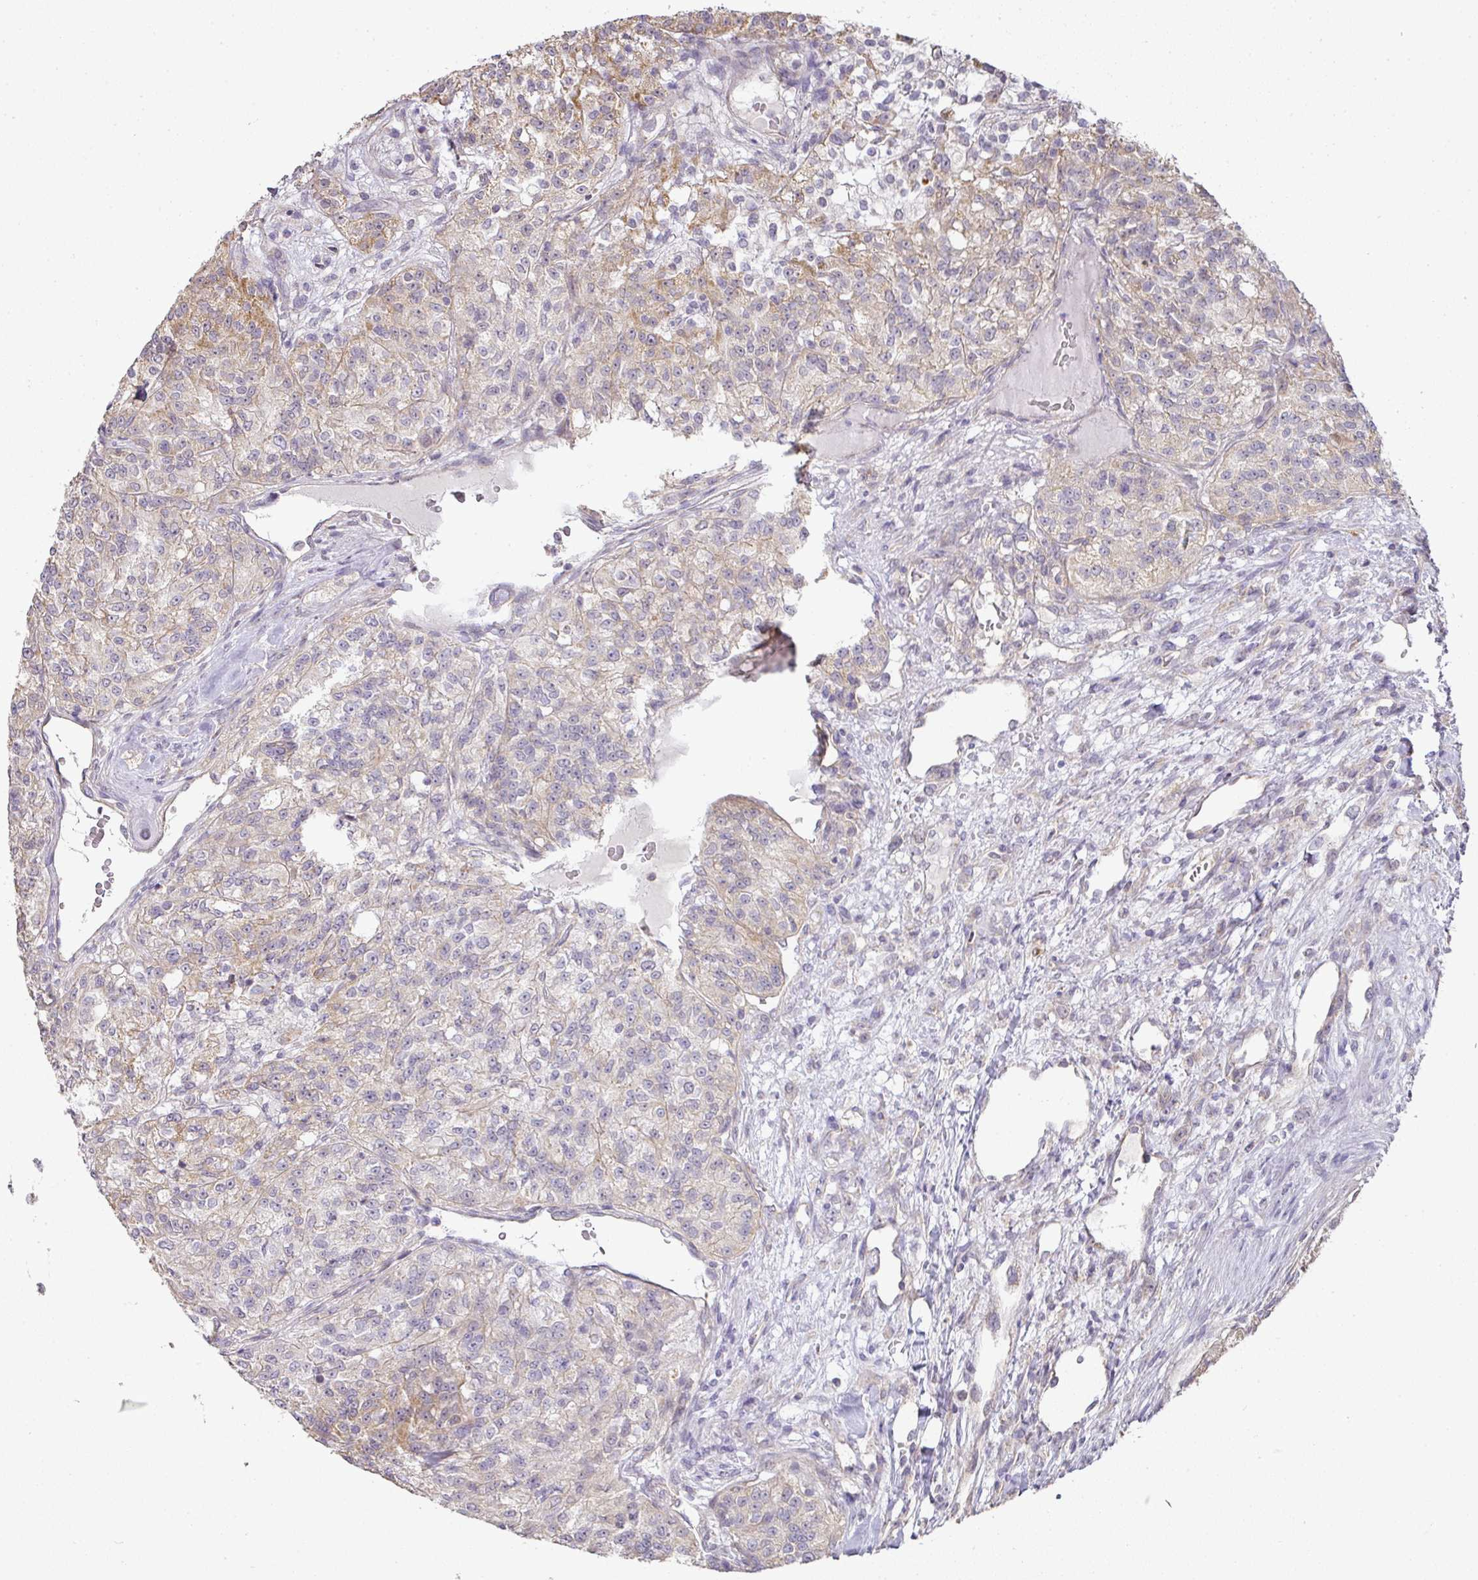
{"staining": {"intensity": "moderate", "quantity": "<25%", "location": "cytoplasmic/membranous"}, "tissue": "renal cancer", "cell_type": "Tumor cells", "image_type": "cancer", "snomed": [{"axis": "morphology", "description": "Adenocarcinoma, NOS"}, {"axis": "topography", "description": "Kidney"}], "caption": "DAB (3,3'-diaminobenzidine) immunohistochemical staining of human renal cancer reveals moderate cytoplasmic/membranous protein positivity in approximately <25% of tumor cells. Using DAB (brown) and hematoxylin (blue) stains, captured at high magnification using brightfield microscopy.", "gene": "MYOM2", "patient": {"sex": "female", "age": 63}}